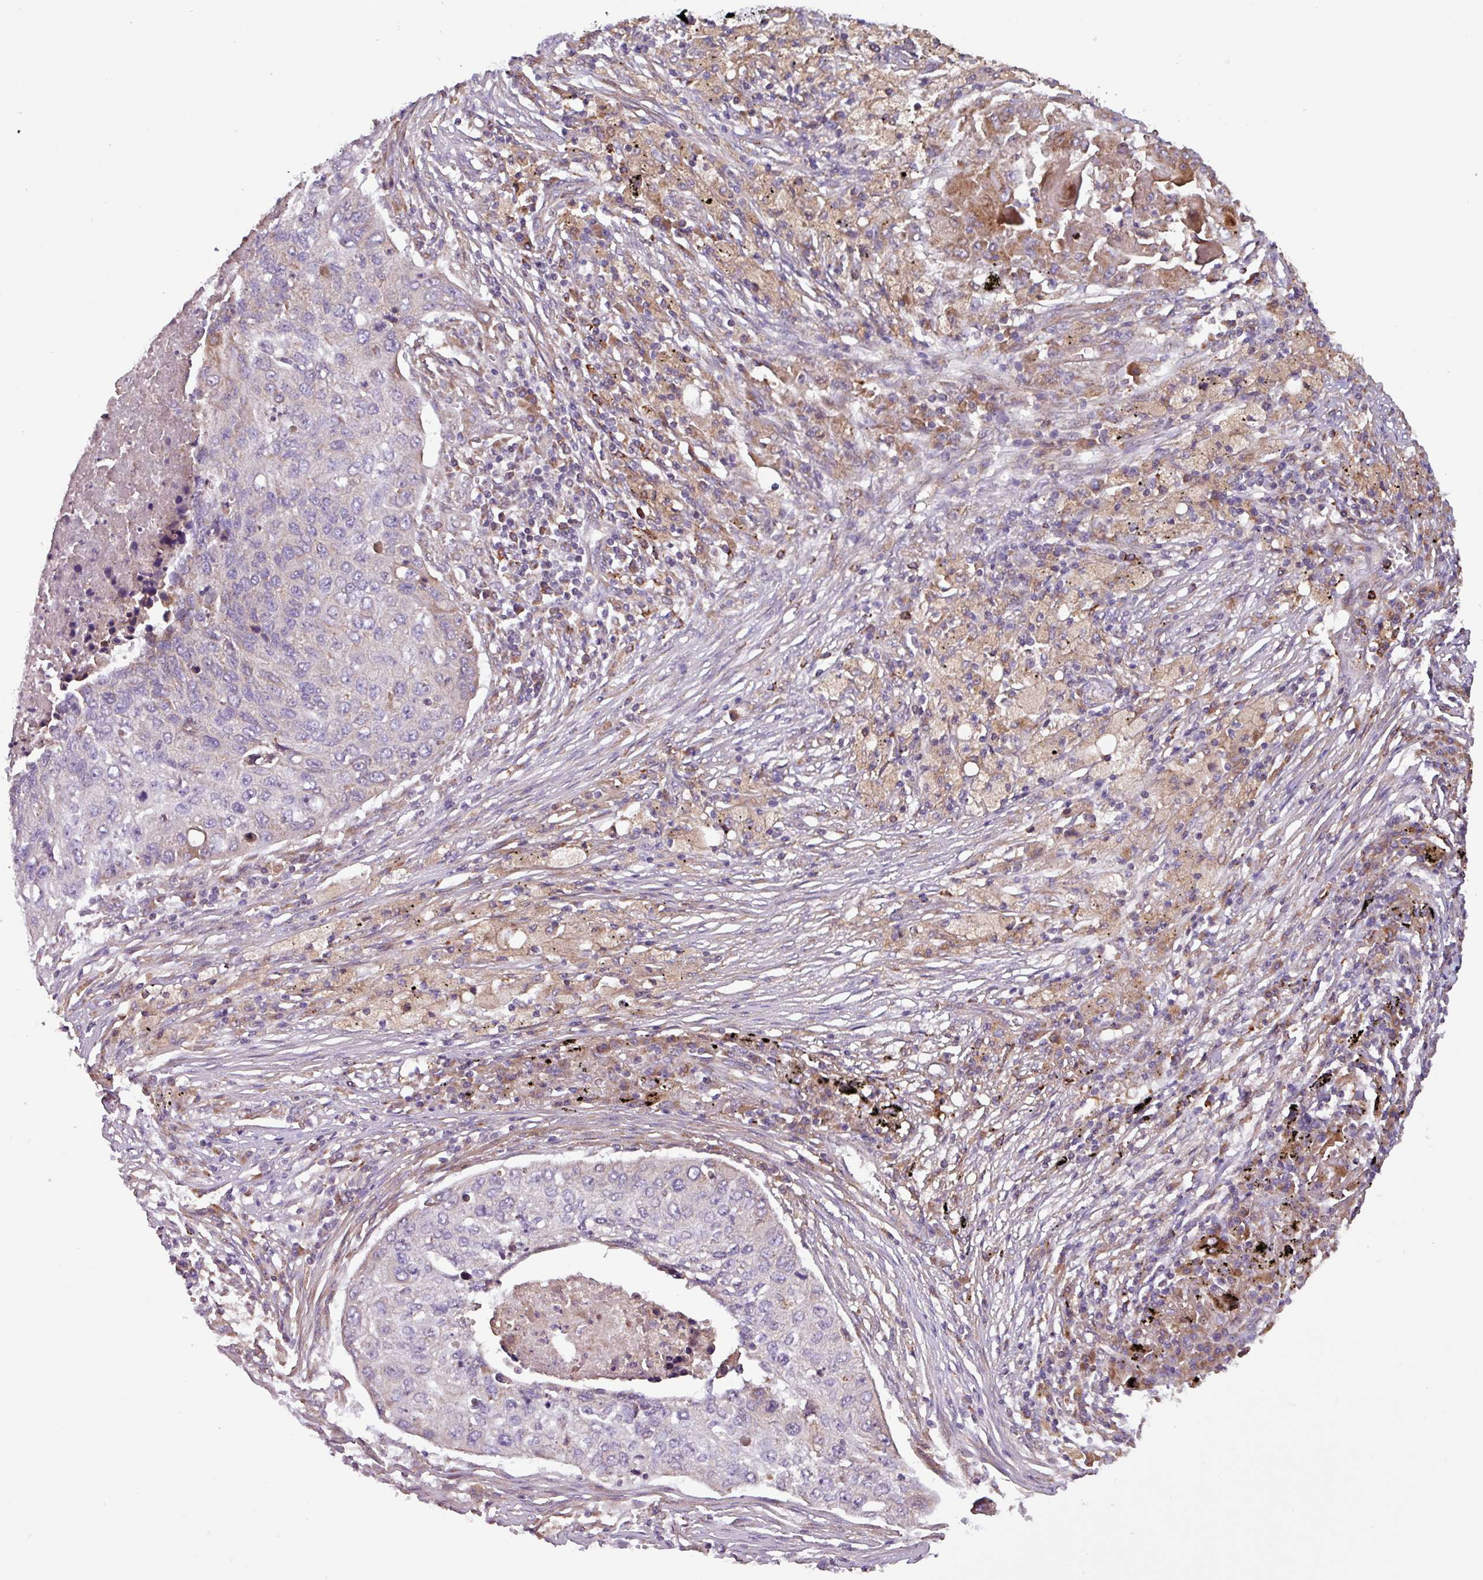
{"staining": {"intensity": "negative", "quantity": "none", "location": "none"}, "tissue": "lung cancer", "cell_type": "Tumor cells", "image_type": "cancer", "snomed": [{"axis": "morphology", "description": "Squamous cell carcinoma, NOS"}, {"axis": "topography", "description": "Lung"}], "caption": "Immunohistochemical staining of human squamous cell carcinoma (lung) reveals no significant staining in tumor cells.", "gene": "PTPRQ", "patient": {"sex": "female", "age": 63}}